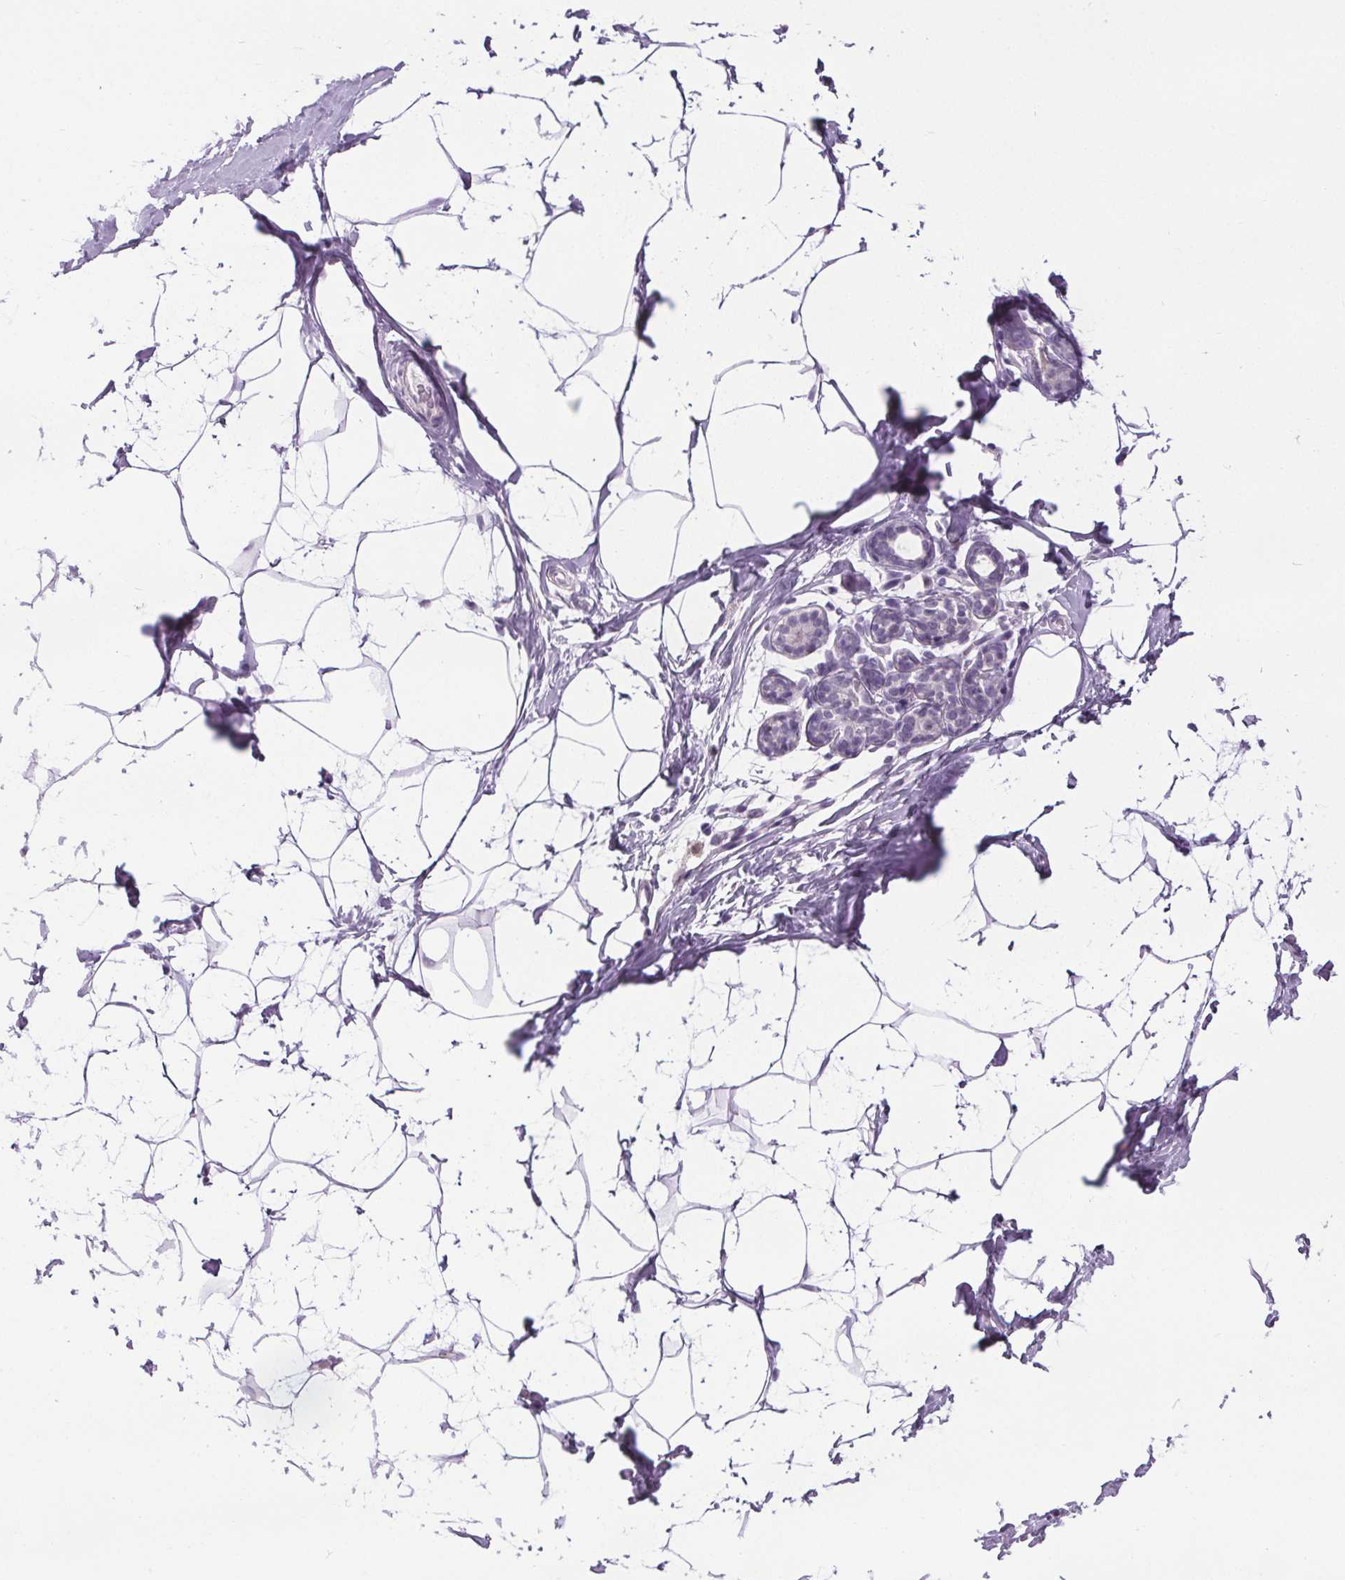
{"staining": {"intensity": "negative", "quantity": "none", "location": "none"}, "tissue": "breast", "cell_type": "Adipocytes", "image_type": "normal", "snomed": [{"axis": "morphology", "description": "Normal tissue, NOS"}, {"axis": "topography", "description": "Breast"}], "caption": "Immunohistochemistry (IHC) image of unremarkable human breast stained for a protein (brown), which shows no expression in adipocytes.", "gene": "TMEM240", "patient": {"sex": "female", "age": 32}}